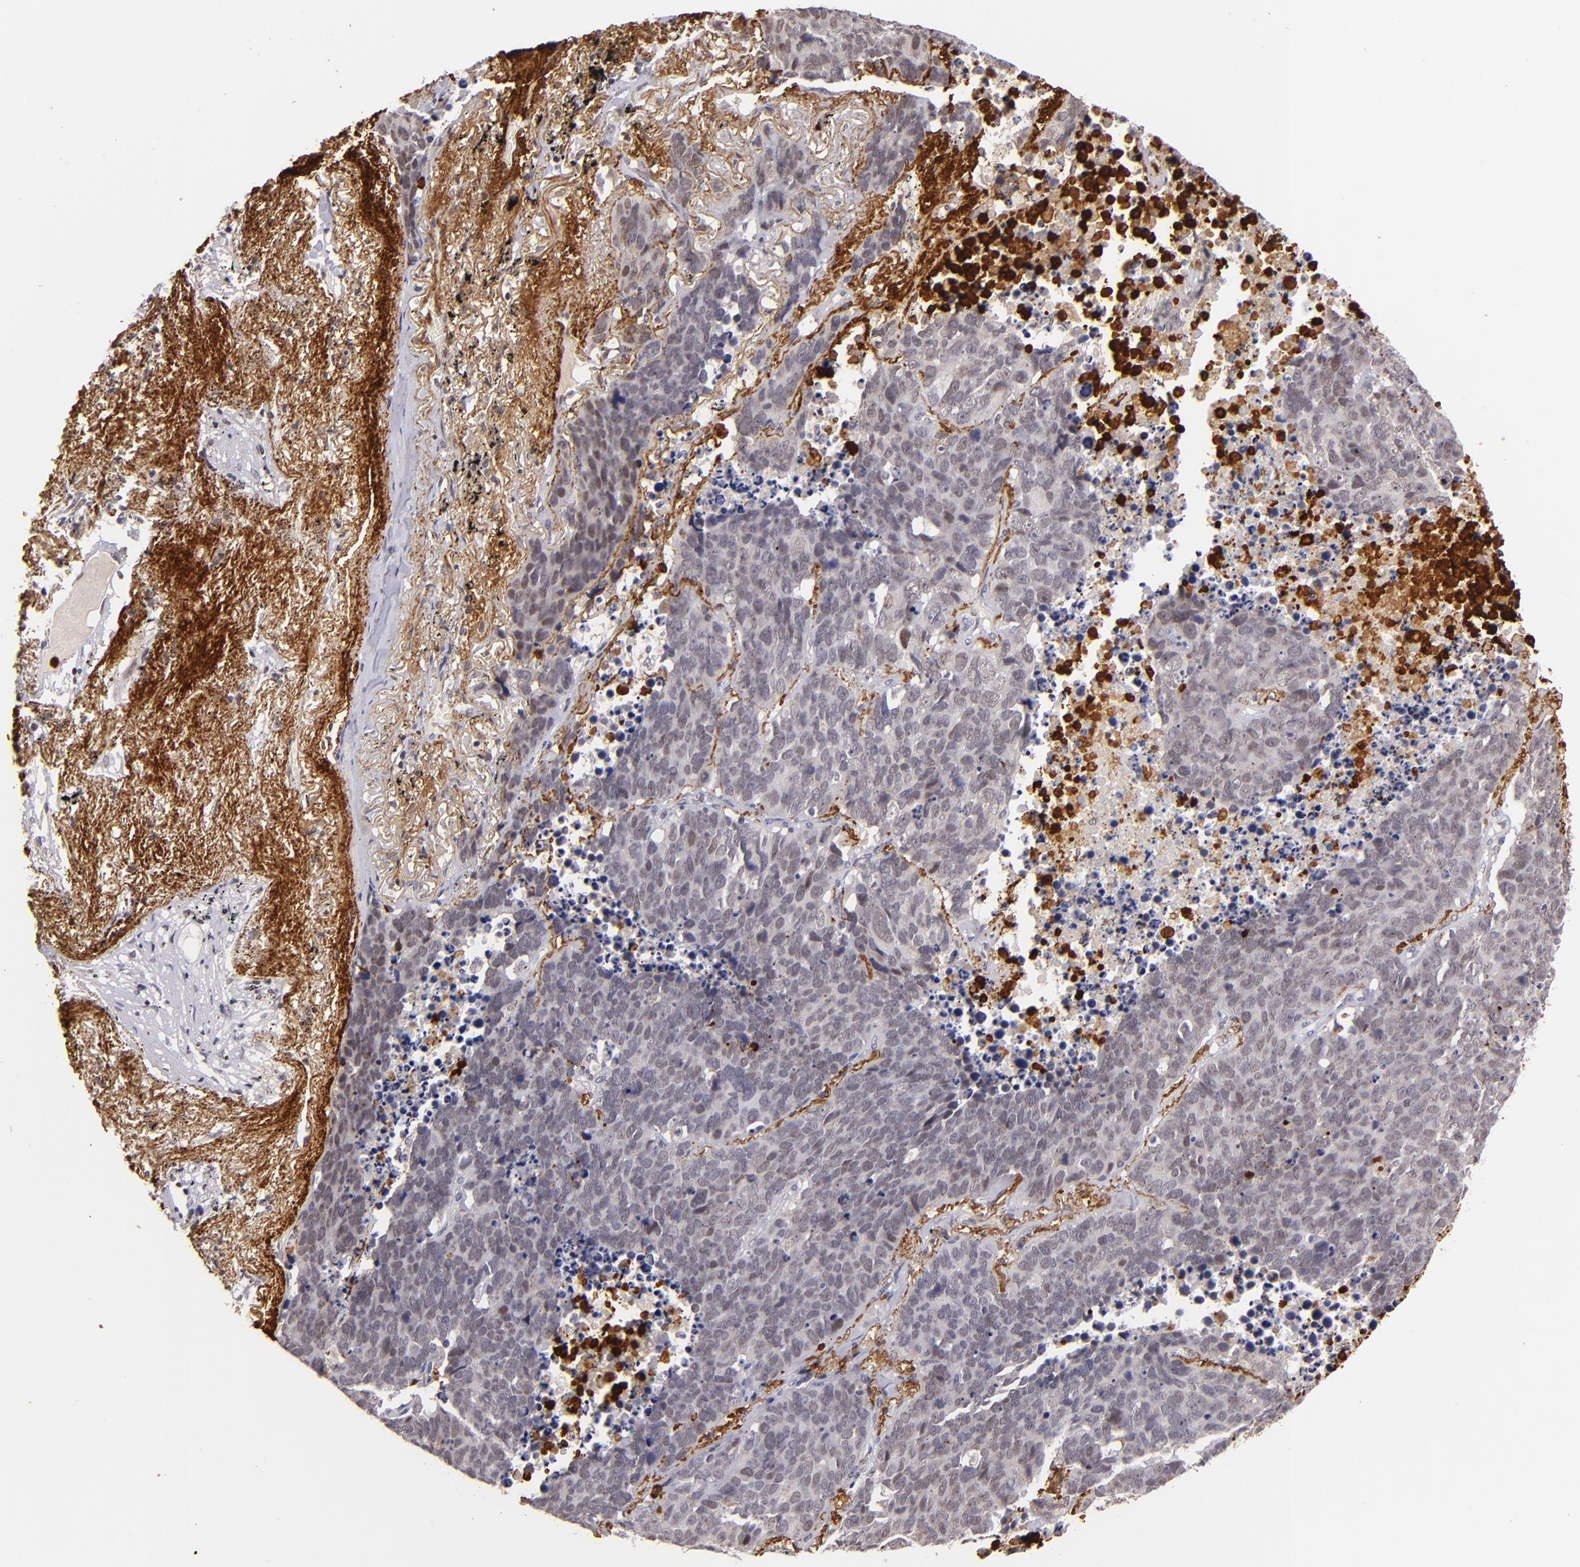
{"staining": {"intensity": "weak", "quantity": "<25%", "location": "nuclear"}, "tissue": "lung cancer", "cell_type": "Tumor cells", "image_type": "cancer", "snomed": [{"axis": "morphology", "description": "Carcinoid, malignant, NOS"}, {"axis": "topography", "description": "Lung"}], "caption": "Tumor cells are negative for brown protein staining in lung cancer.", "gene": "RXRG", "patient": {"sex": "male", "age": 60}}